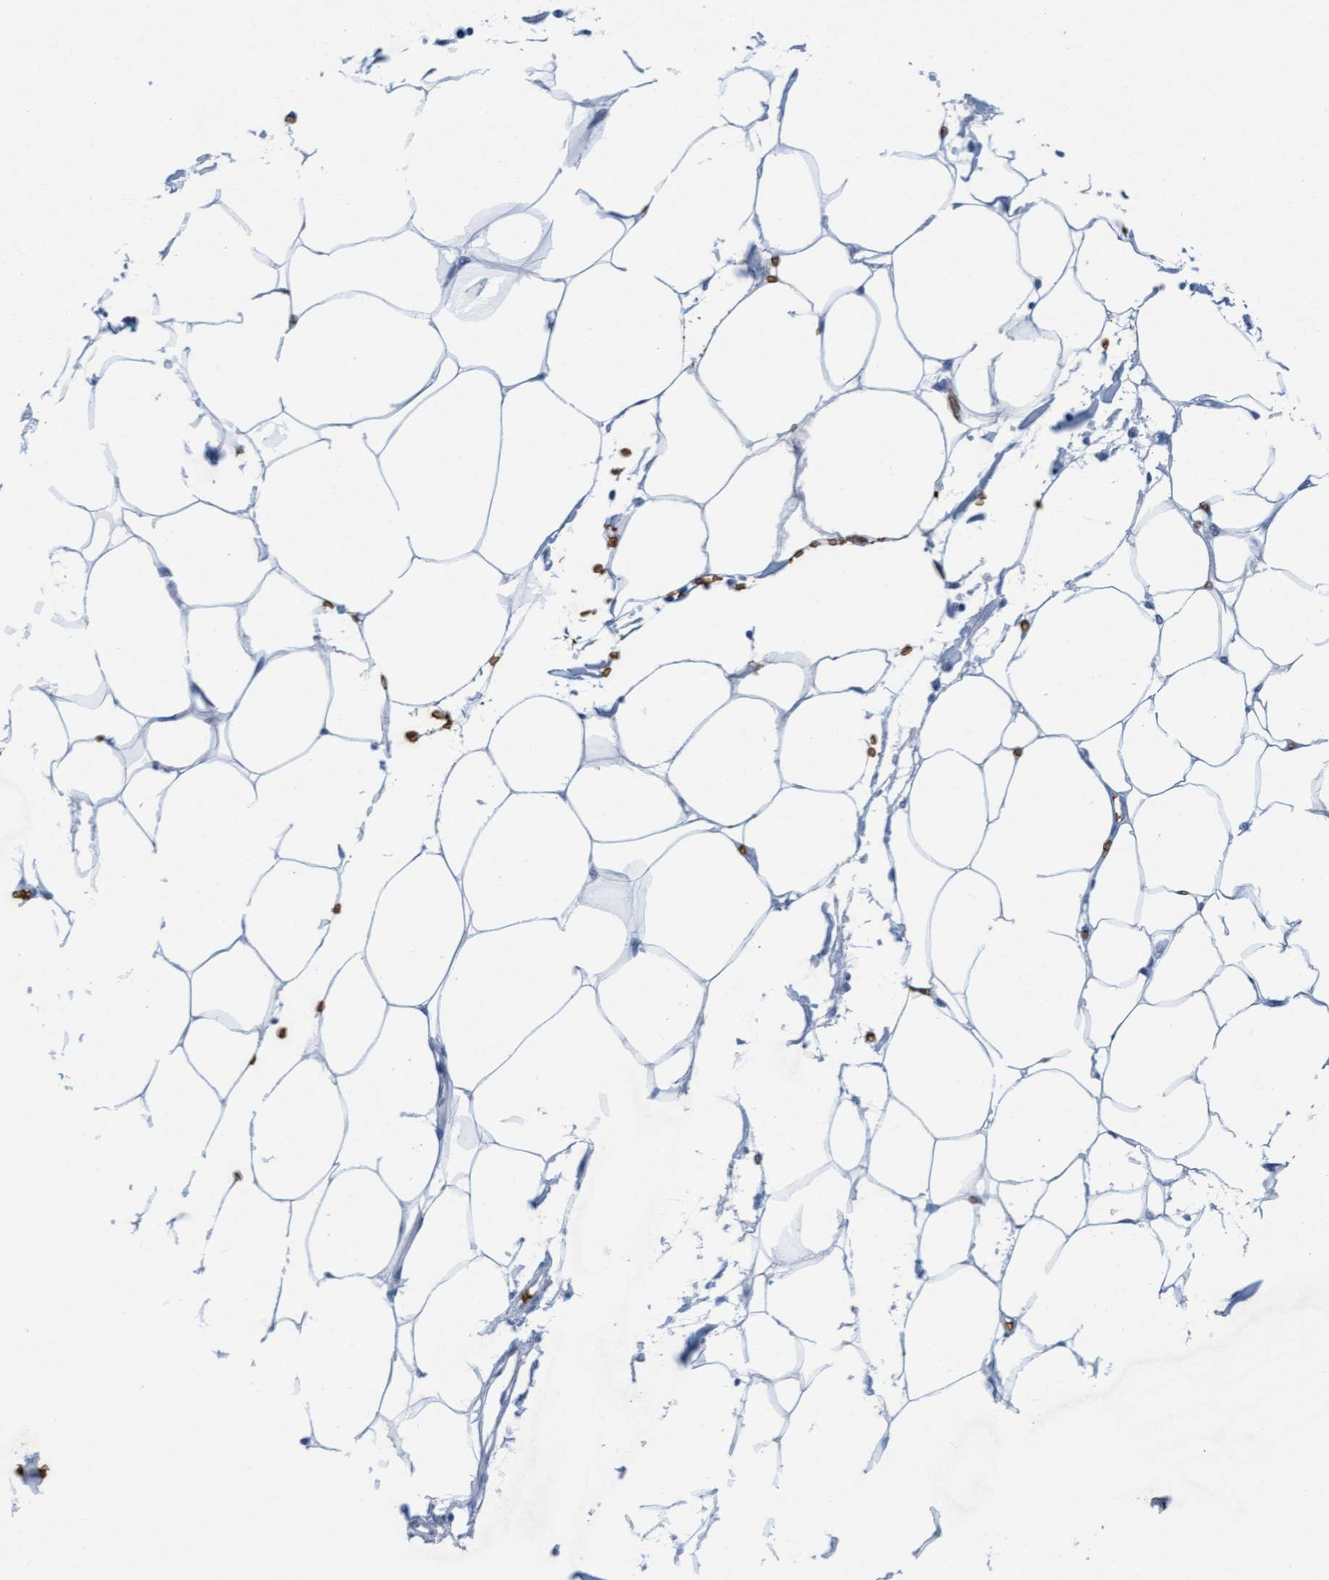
{"staining": {"intensity": "negative", "quantity": "none", "location": "none"}, "tissue": "adipose tissue", "cell_type": "Adipocytes", "image_type": "normal", "snomed": [{"axis": "morphology", "description": "Normal tissue, NOS"}, {"axis": "morphology", "description": "Adenocarcinoma, NOS"}, {"axis": "topography", "description": "Colon"}, {"axis": "topography", "description": "Peripheral nerve tissue"}], "caption": "There is no significant positivity in adipocytes of adipose tissue. Brightfield microscopy of IHC stained with DAB (3,3'-diaminobenzidine) (brown) and hematoxylin (blue), captured at high magnification.", "gene": "SPEM2", "patient": {"sex": "male", "age": 14}}